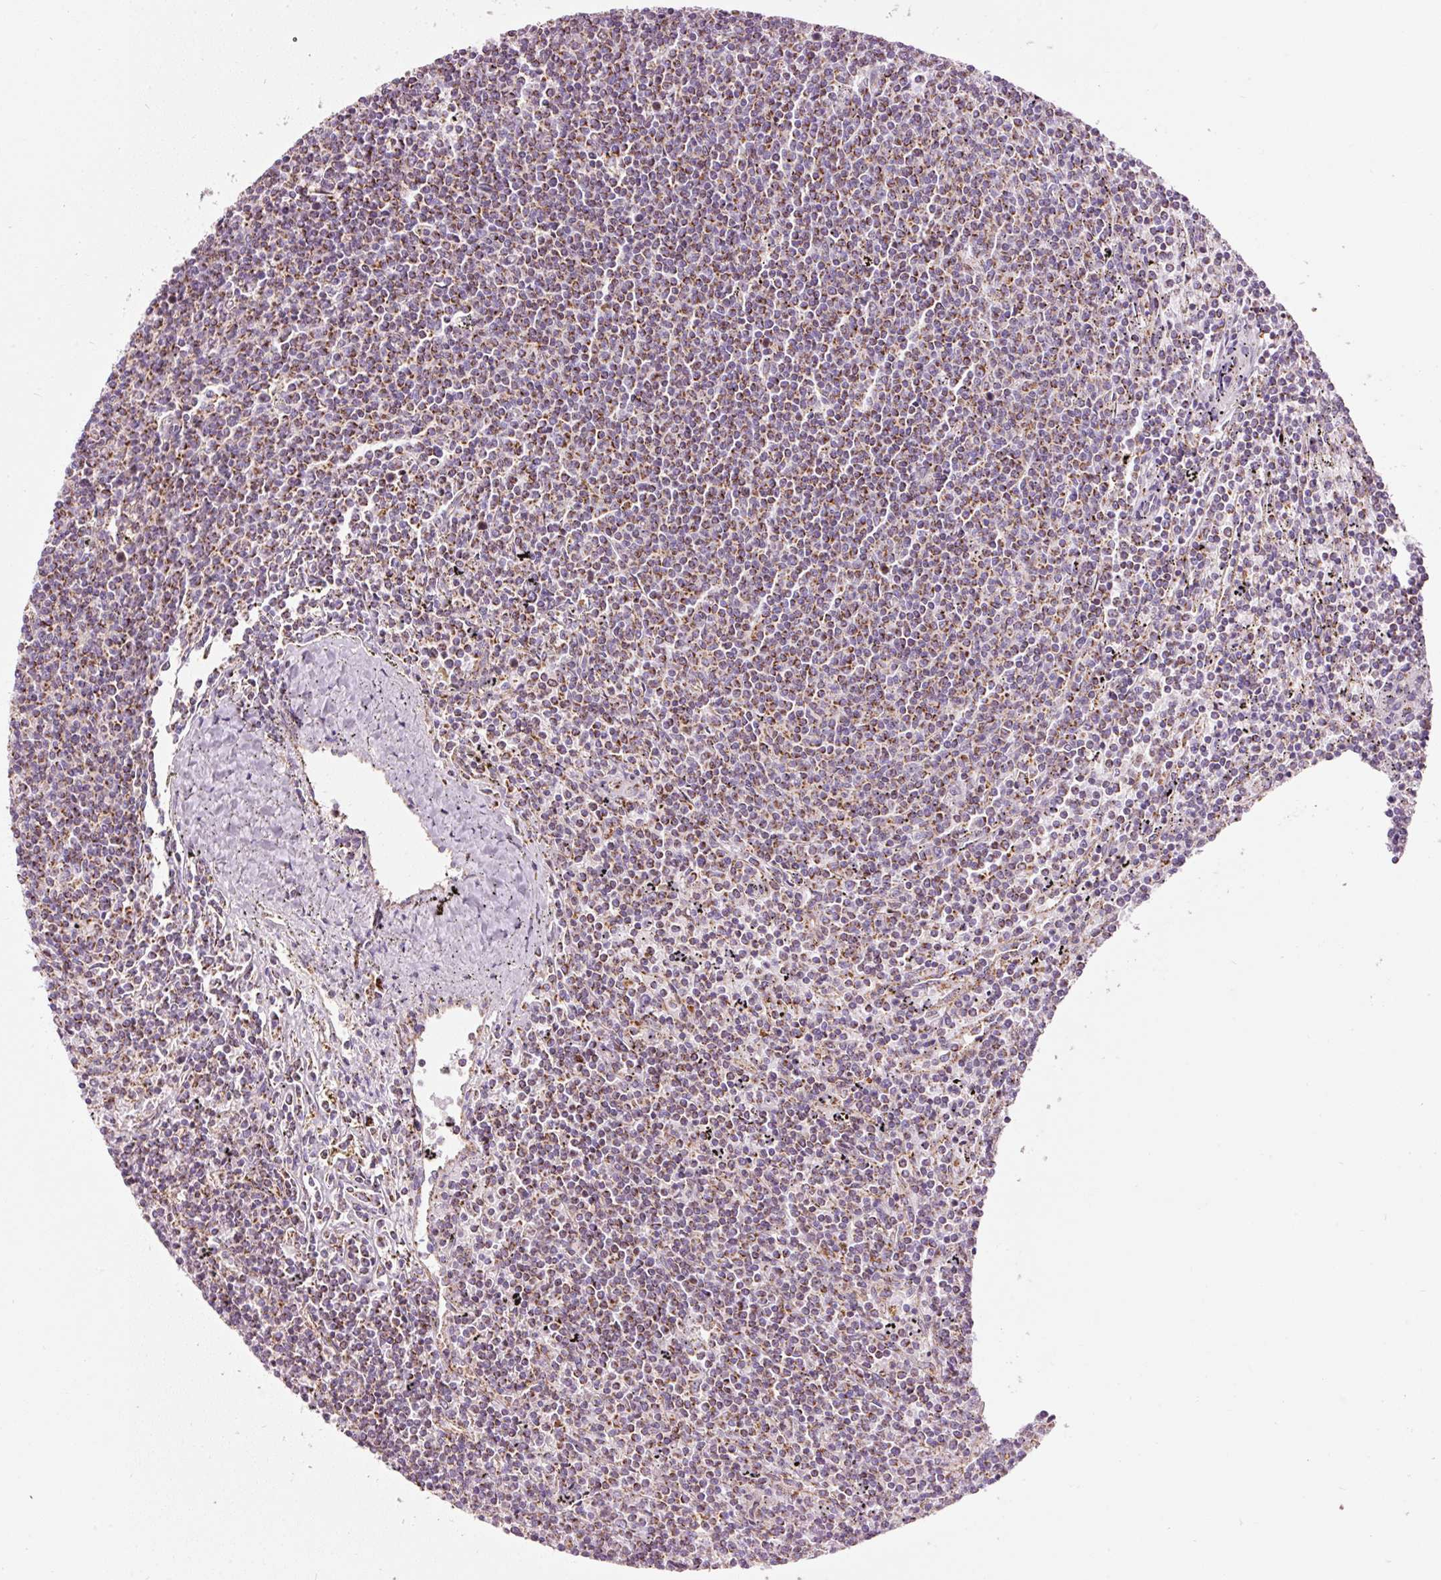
{"staining": {"intensity": "moderate", "quantity": ">75%", "location": "cytoplasmic/membranous"}, "tissue": "lymphoma", "cell_type": "Tumor cells", "image_type": "cancer", "snomed": [{"axis": "morphology", "description": "Malignant lymphoma, non-Hodgkin's type, Low grade"}, {"axis": "topography", "description": "Spleen"}], "caption": "High-magnification brightfield microscopy of low-grade malignant lymphoma, non-Hodgkin's type stained with DAB (brown) and counterstained with hematoxylin (blue). tumor cells exhibit moderate cytoplasmic/membranous staining is appreciated in about>75% of cells.", "gene": "NDUFB4", "patient": {"sex": "female", "age": 50}}